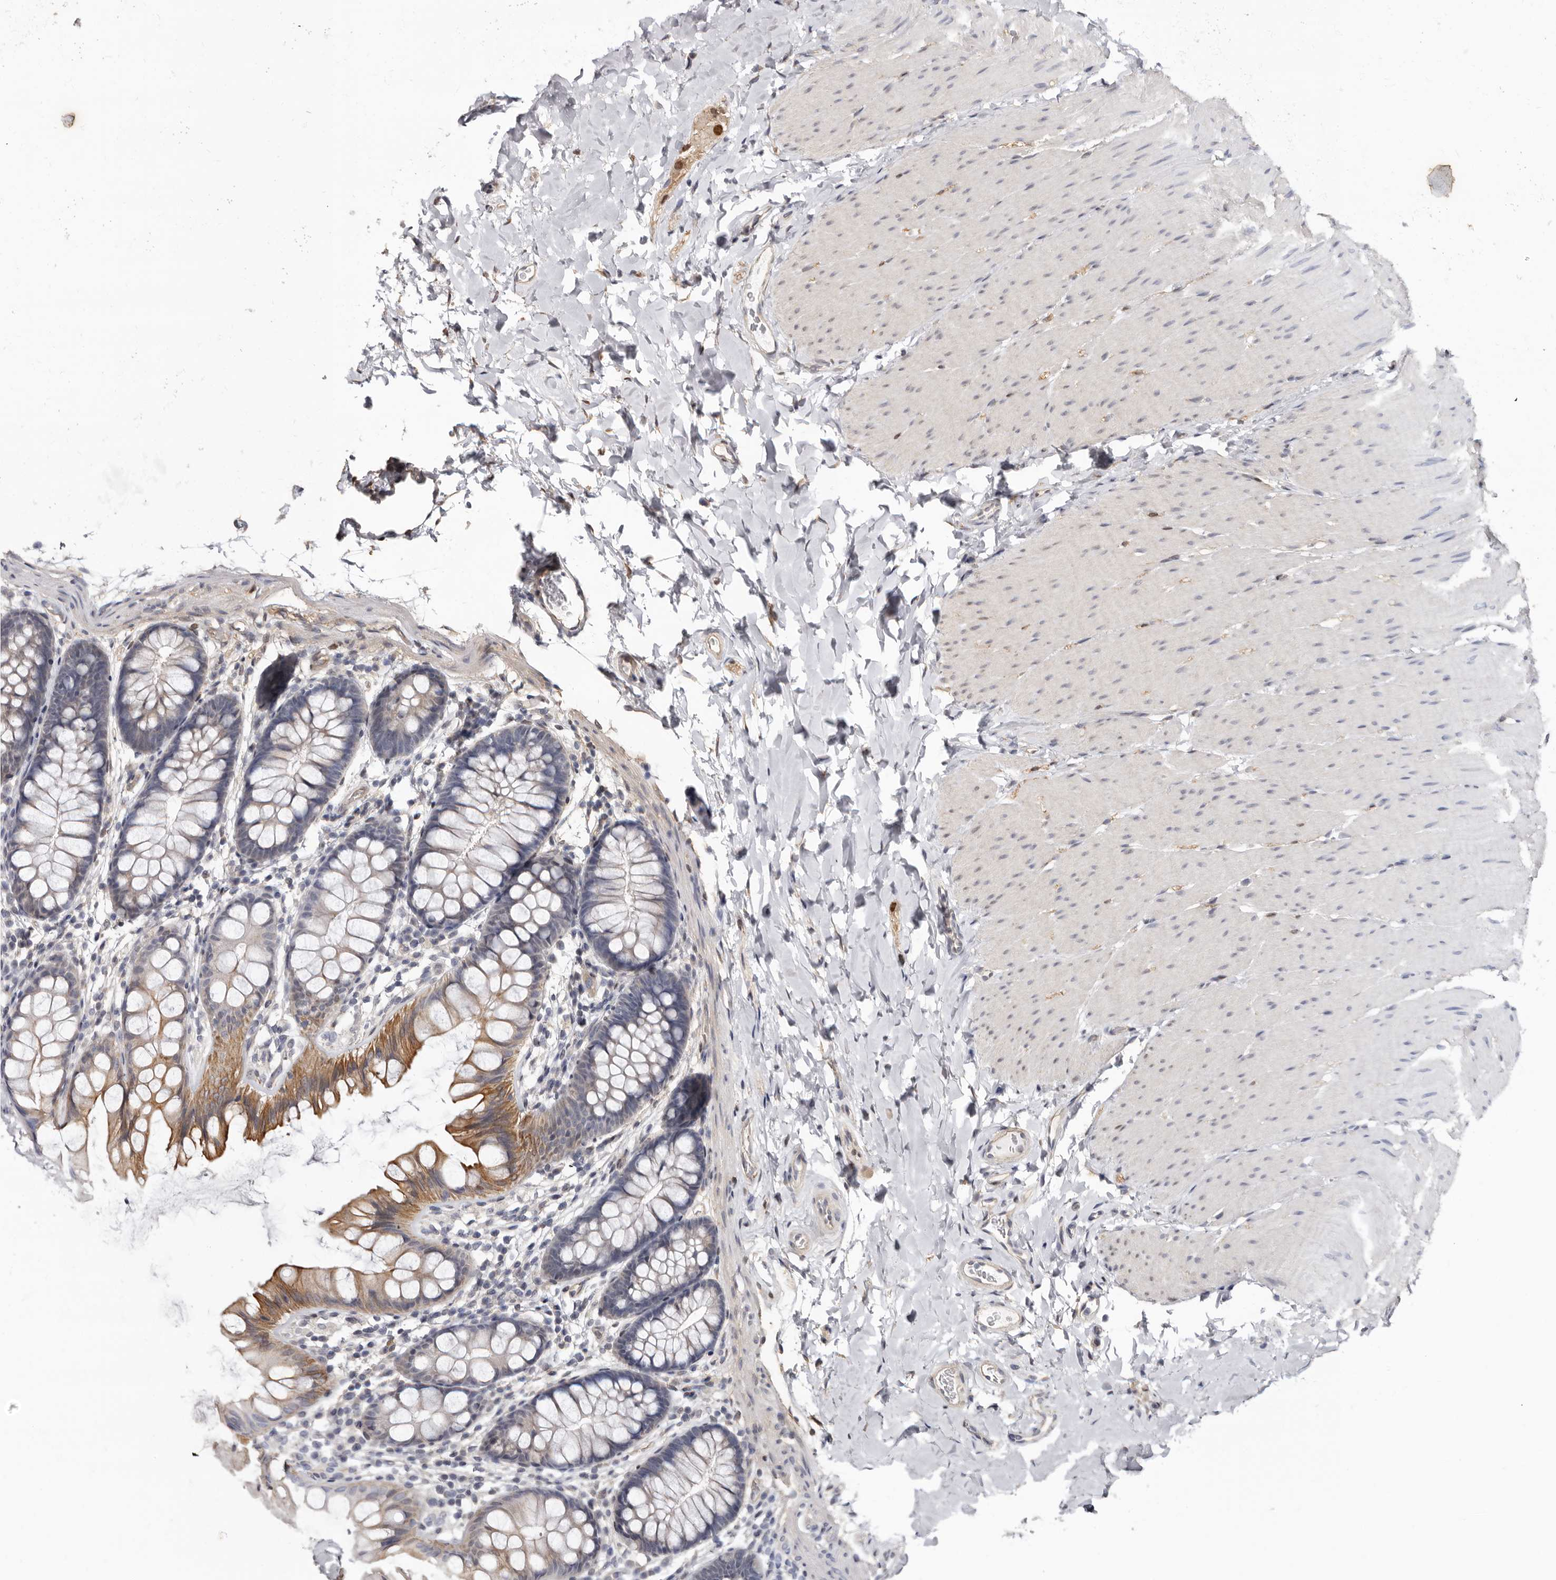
{"staining": {"intensity": "weak", "quantity": "<25%", "location": "cytoplasmic/membranous"}, "tissue": "colon", "cell_type": "Endothelial cells", "image_type": "normal", "snomed": [{"axis": "morphology", "description": "Normal tissue, NOS"}, {"axis": "topography", "description": "Colon"}], "caption": "Colon was stained to show a protein in brown. There is no significant positivity in endothelial cells. The staining was performed using DAB to visualize the protein expression in brown, while the nuclei were stained in blue with hematoxylin (Magnification: 20x).", "gene": "KHDRBS2", "patient": {"sex": "female", "age": 62}}